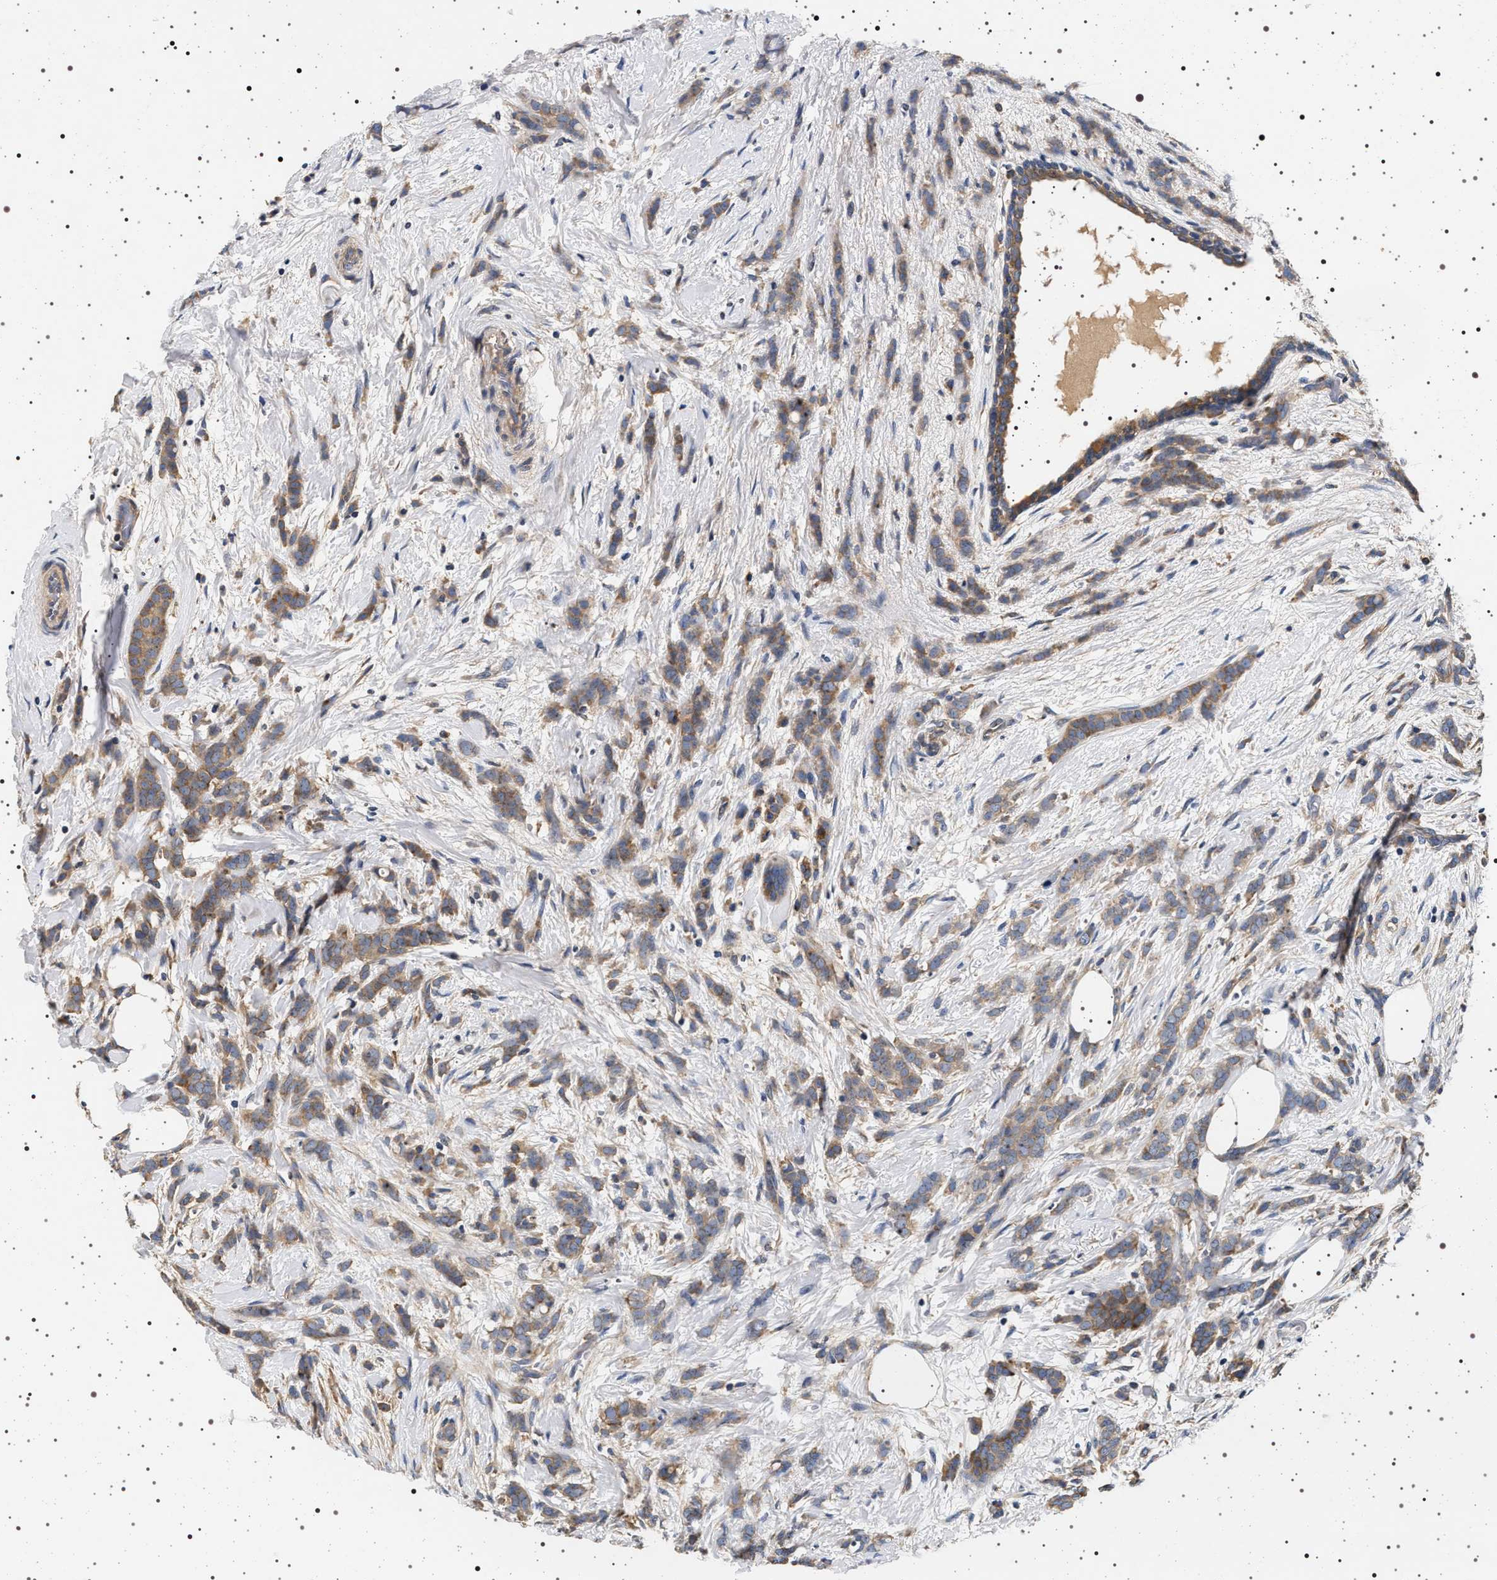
{"staining": {"intensity": "weak", "quantity": ">75%", "location": "cytoplasmic/membranous"}, "tissue": "breast cancer", "cell_type": "Tumor cells", "image_type": "cancer", "snomed": [{"axis": "morphology", "description": "Lobular carcinoma, in situ"}, {"axis": "morphology", "description": "Lobular carcinoma"}, {"axis": "topography", "description": "Breast"}], "caption": "There is low levels of weak cytoplasmic/membranous staining in tumor cells of breast cancer, as demonstrated by immunohistochemical staining (brown color).", "gene": "DCBLD2", "patient": {"sex": "female", "age": 41}}